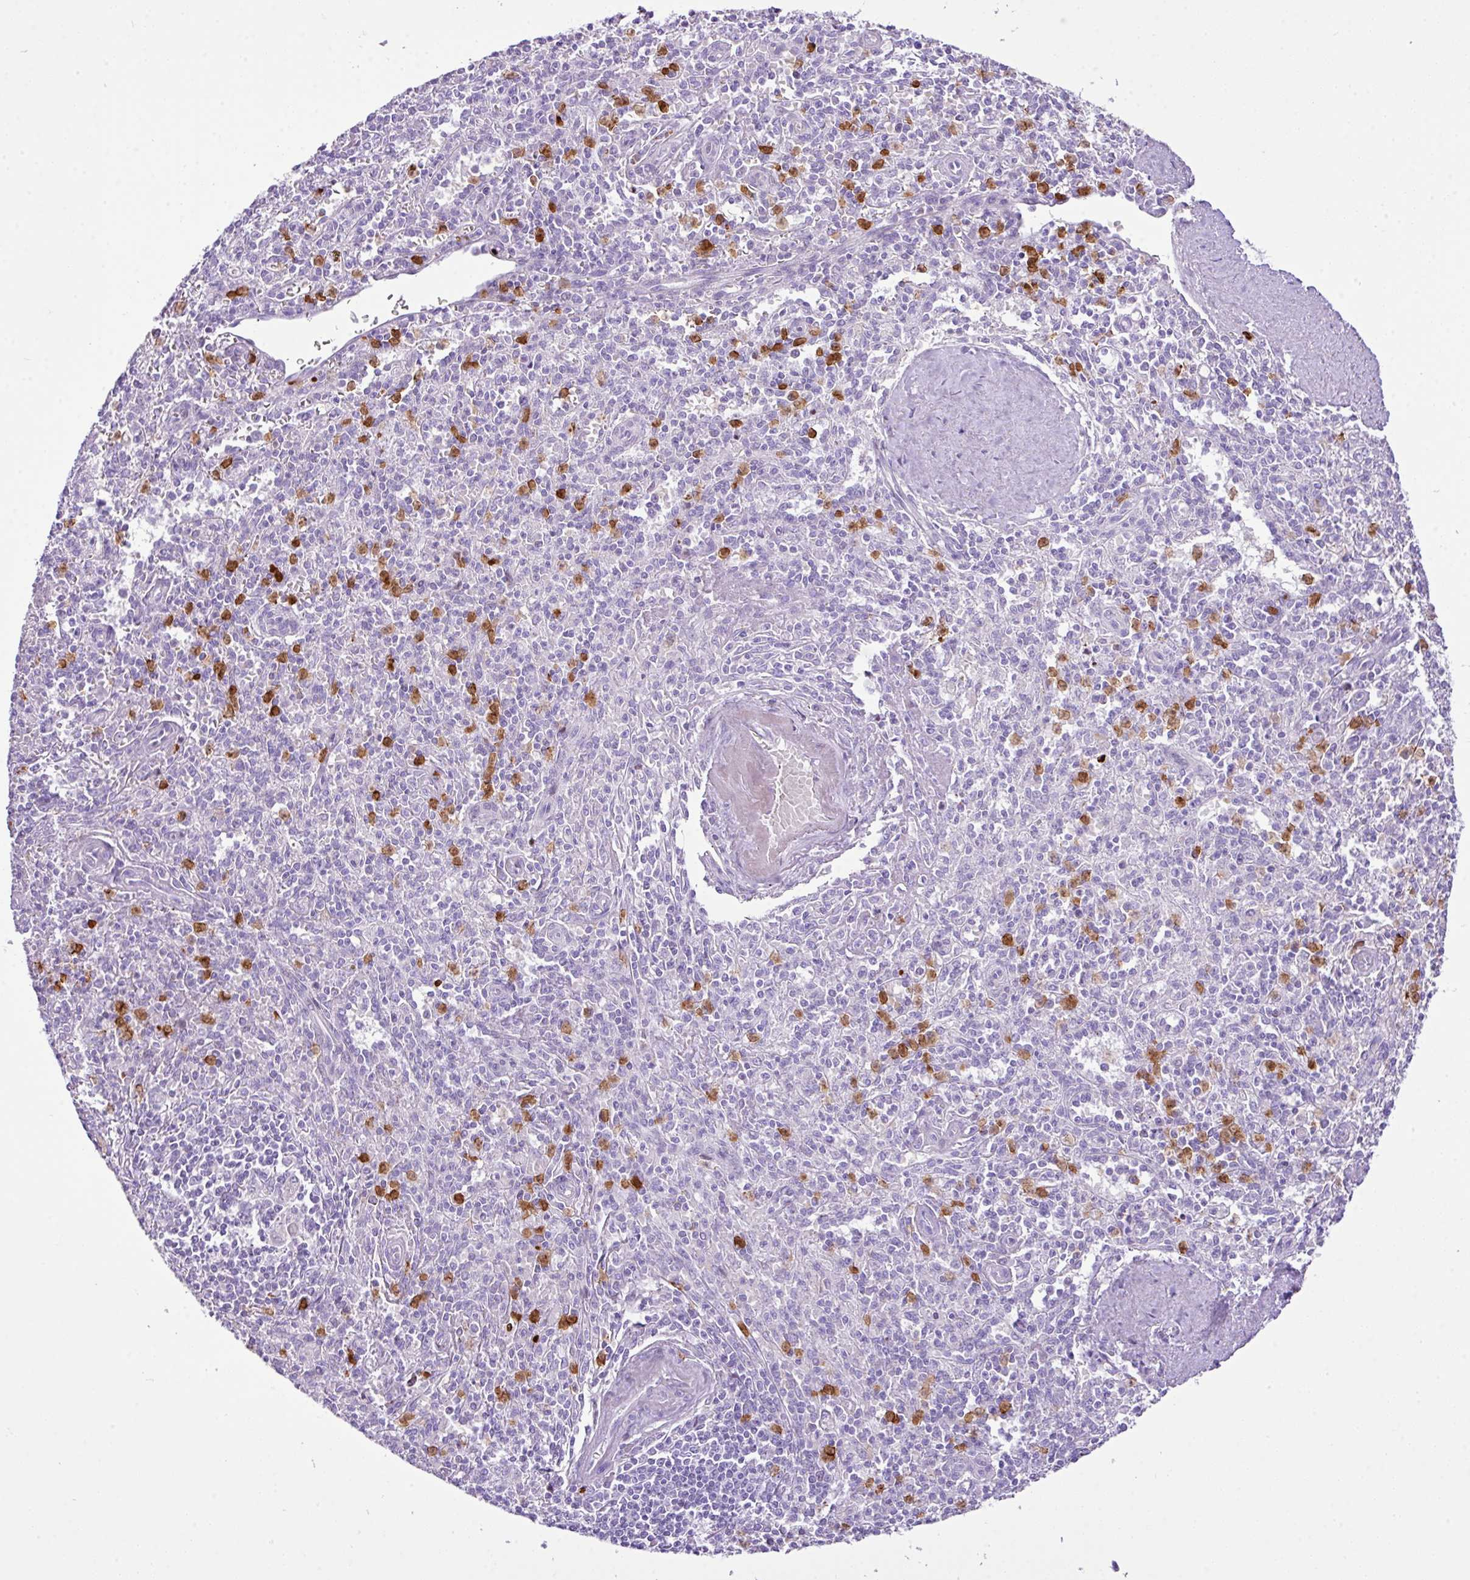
{"staining": {"intensity": "strong", "quantity": "25%-75%", "location": "cytoplasmic/membranous,nuclear"}, "tissue": "spleen", "cell_type": "Cells in red pulp", "image_type": "normal", "snomed": [{"axis": "morphology", "description": "Normal tissue, NOS"}, {"axis": "topography", "description": "Spleen"}], "caption": "A brown stain labels strong cytoplasmic/membranous,nuclear positivity of a protein in cells in red pulp of unremarkable spleen.", "gene": "RCAN2", "patient": {"sex": "female", "age": 70}}